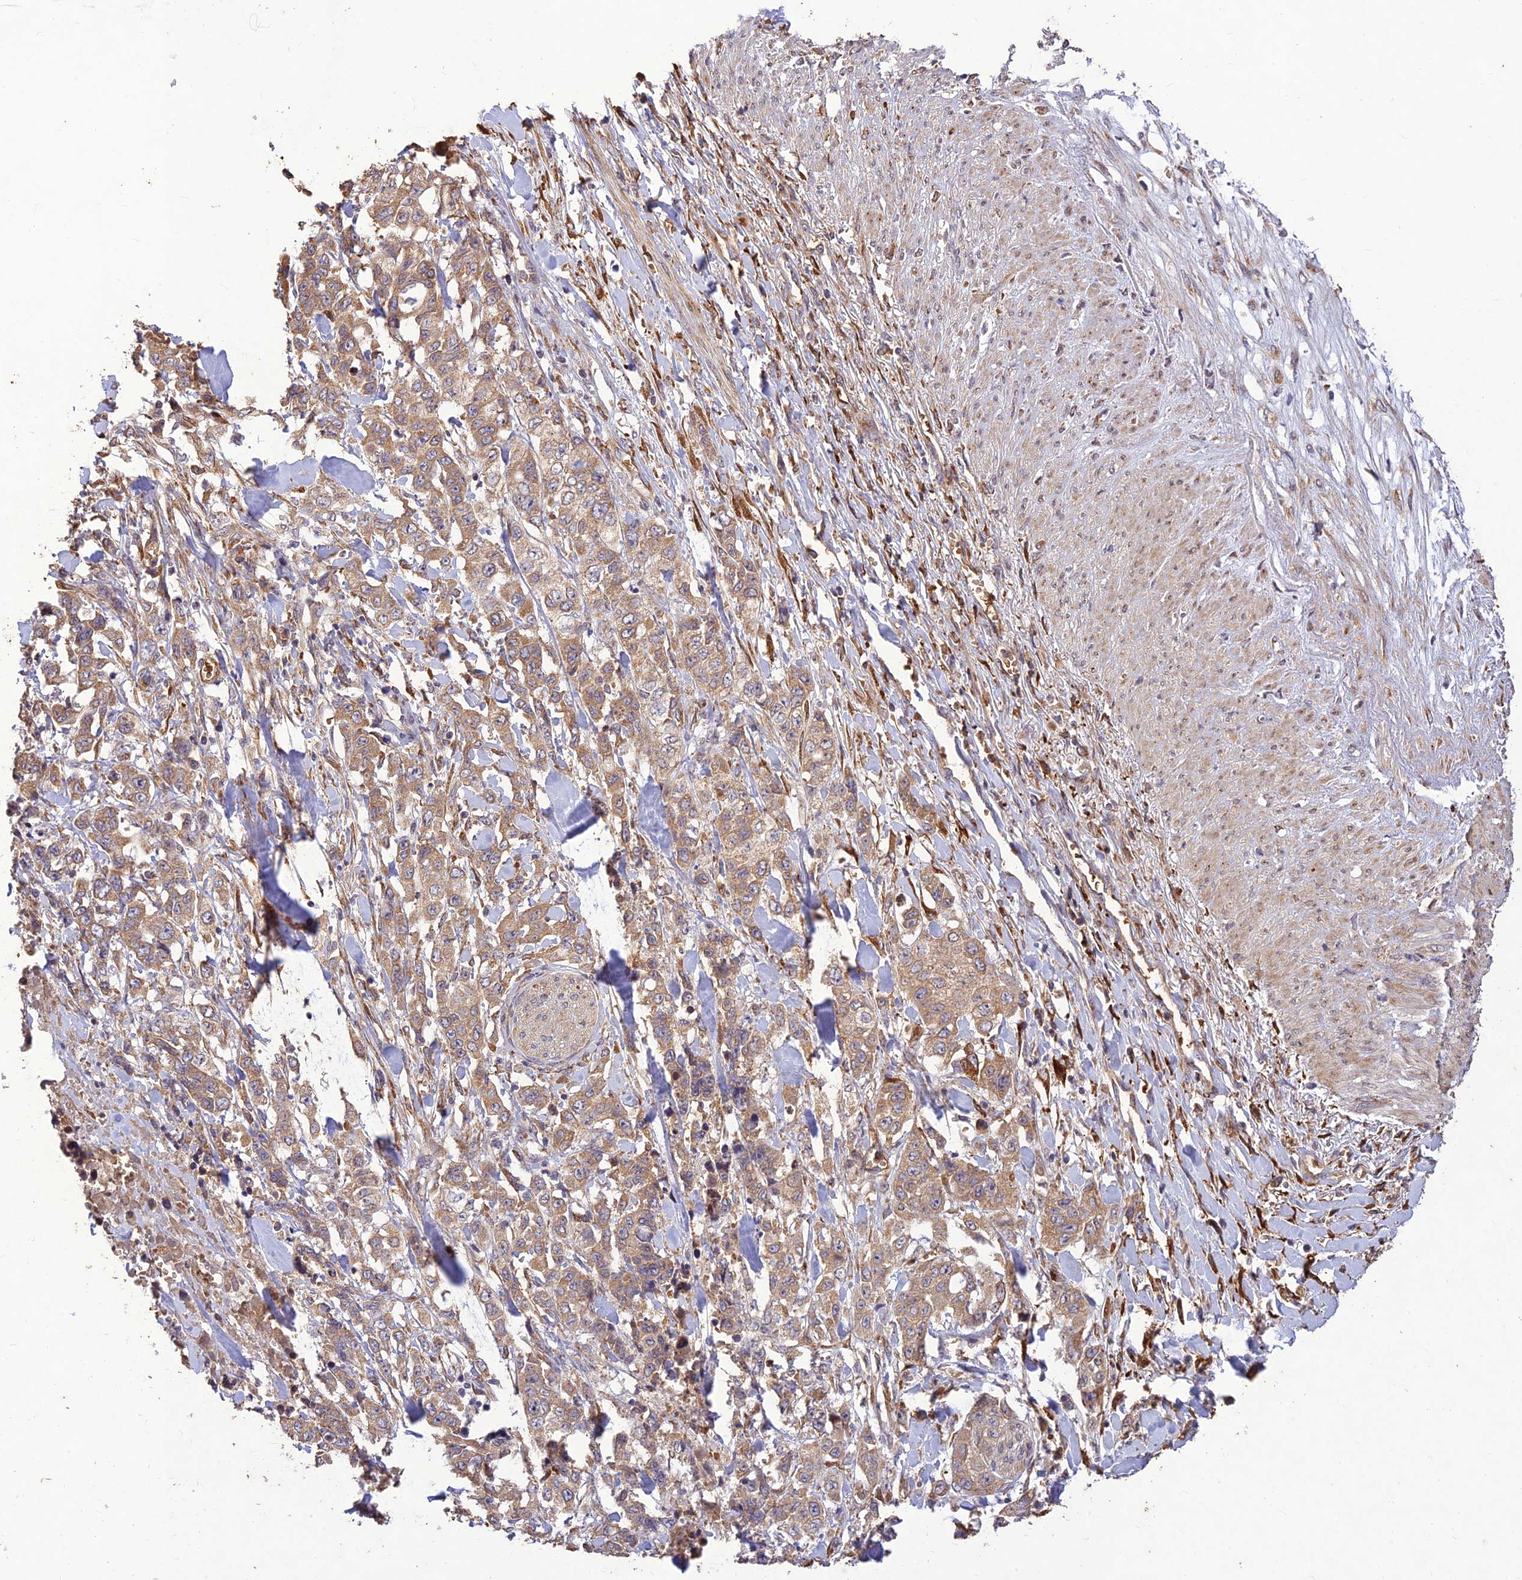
{"staining": {"intensity": "weak", "quantity": ">75%", "location": "cytoplasmic/membranous"}, "tissue": "stomach cancer", "cell_type": "Tumor cells", "image_type": "cancer", "snomed": [{"axis": "morphology", "description": "Adenocarcinoma, NOS"}, {"axis": "topography", "description": "Stomach, upper"}], "caption": "DAB immunohistochemical staining of human adenocarcinoma (stomach) displays weak cytoplasmic/membranous protein positivity in about >75% of tumor cells.", "gene": "PPP1R11", "patient": {"sex": "male", "age": 62}}